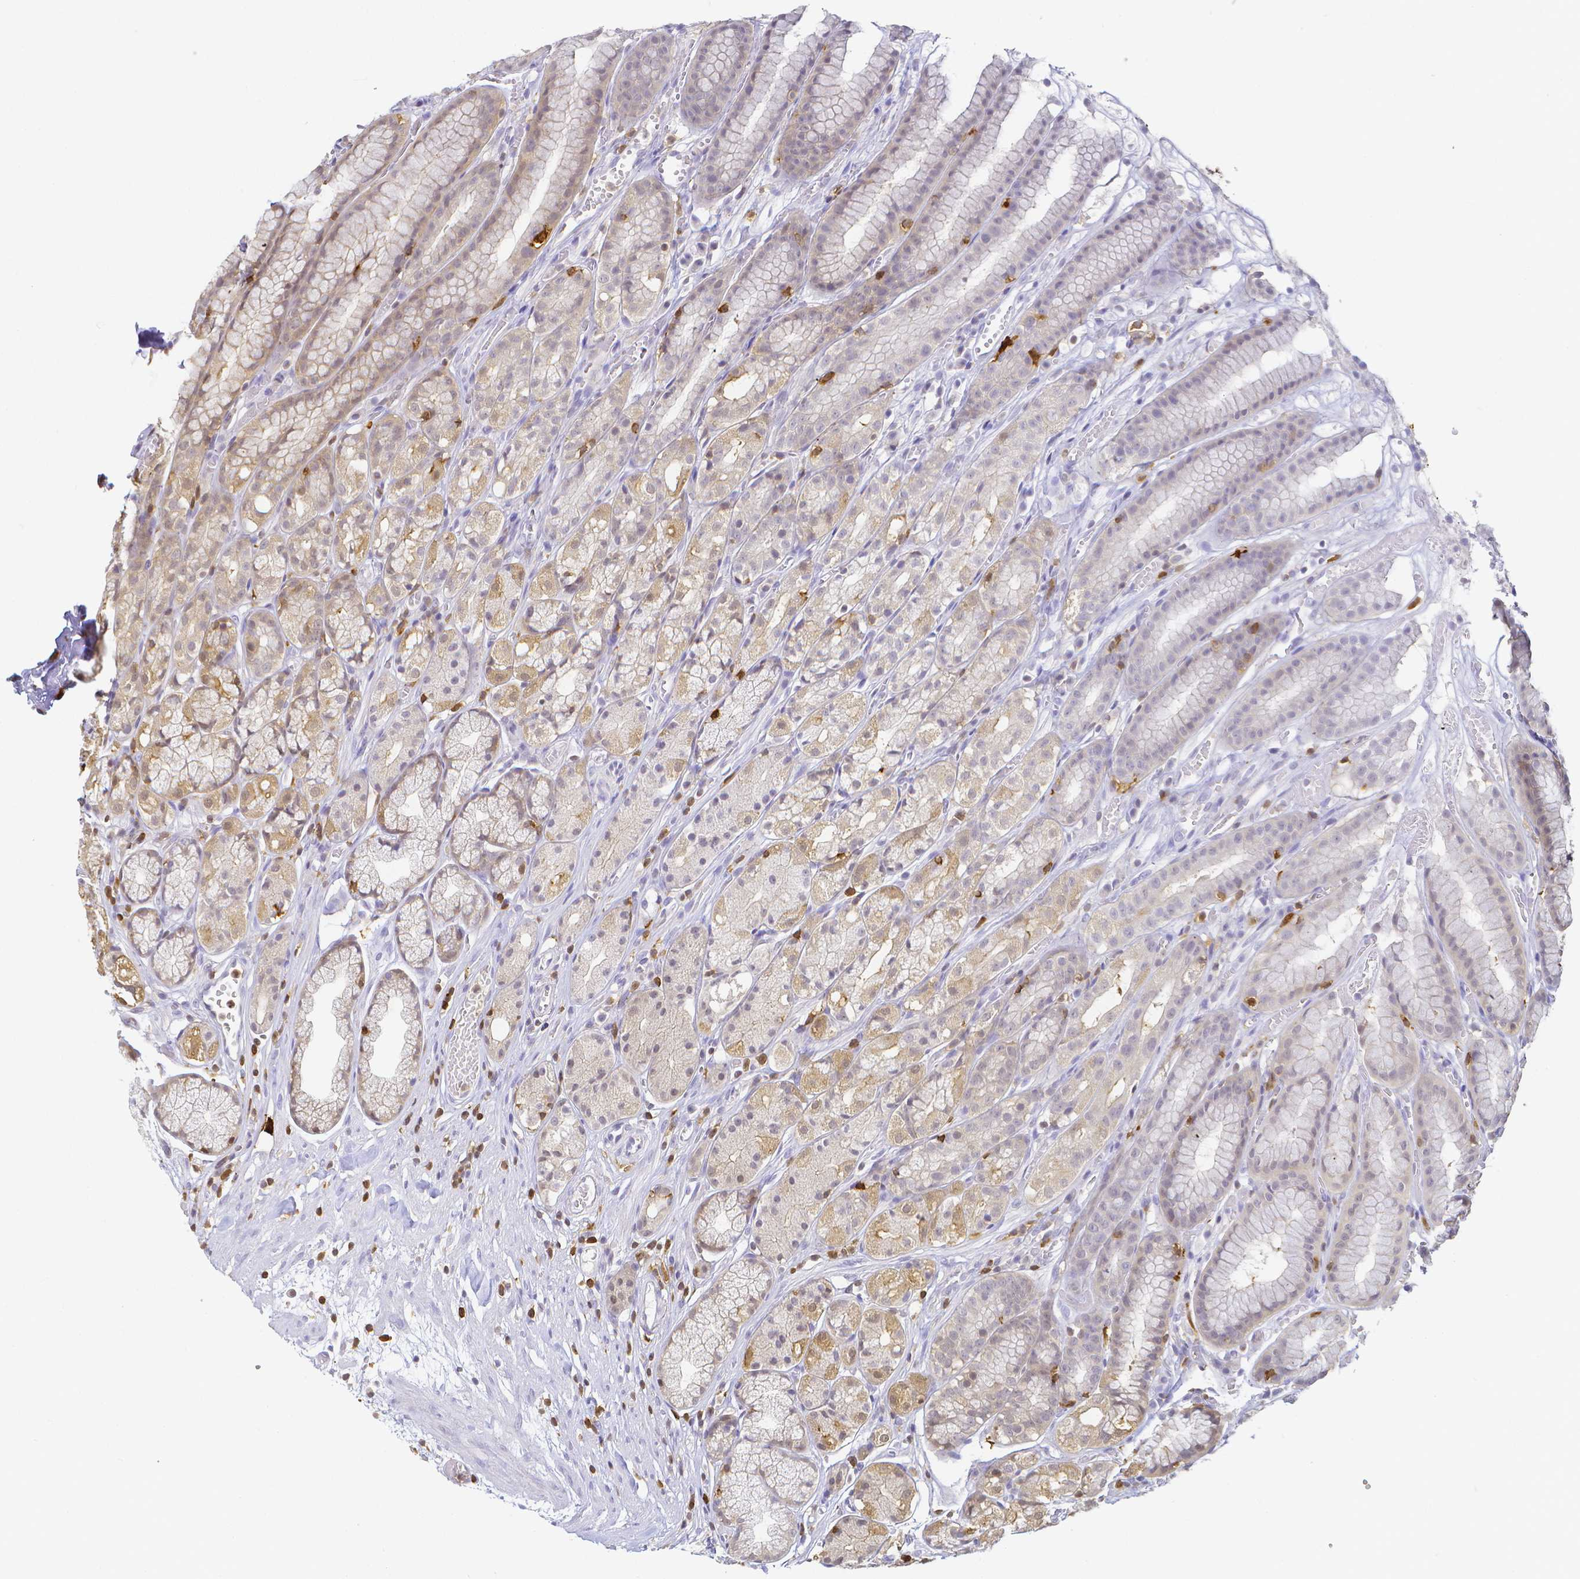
{"staining": {"intensity": "weak", "quantity": "25%-75%", "location": "cytoplasmic/membranous"}, "tissue": "stomach", "cell_type": "Glandular cells", "image_type": "normal", "snomed": [{"axis": "morphology", "description": "Normal tissue, NOS"}, {"axis": "topography", "description": "Smooth muscle"}, {"axis": "topography", "description": "Stomach"}], "caption": "Immunohistochemical staining of benign human stomach exhibits weak cytoplasmic/membranous protein staining in approximately 25%-75% of glandular cells.", "gene": "COTL1", "patient": {"sex": "male", "age": 70}}